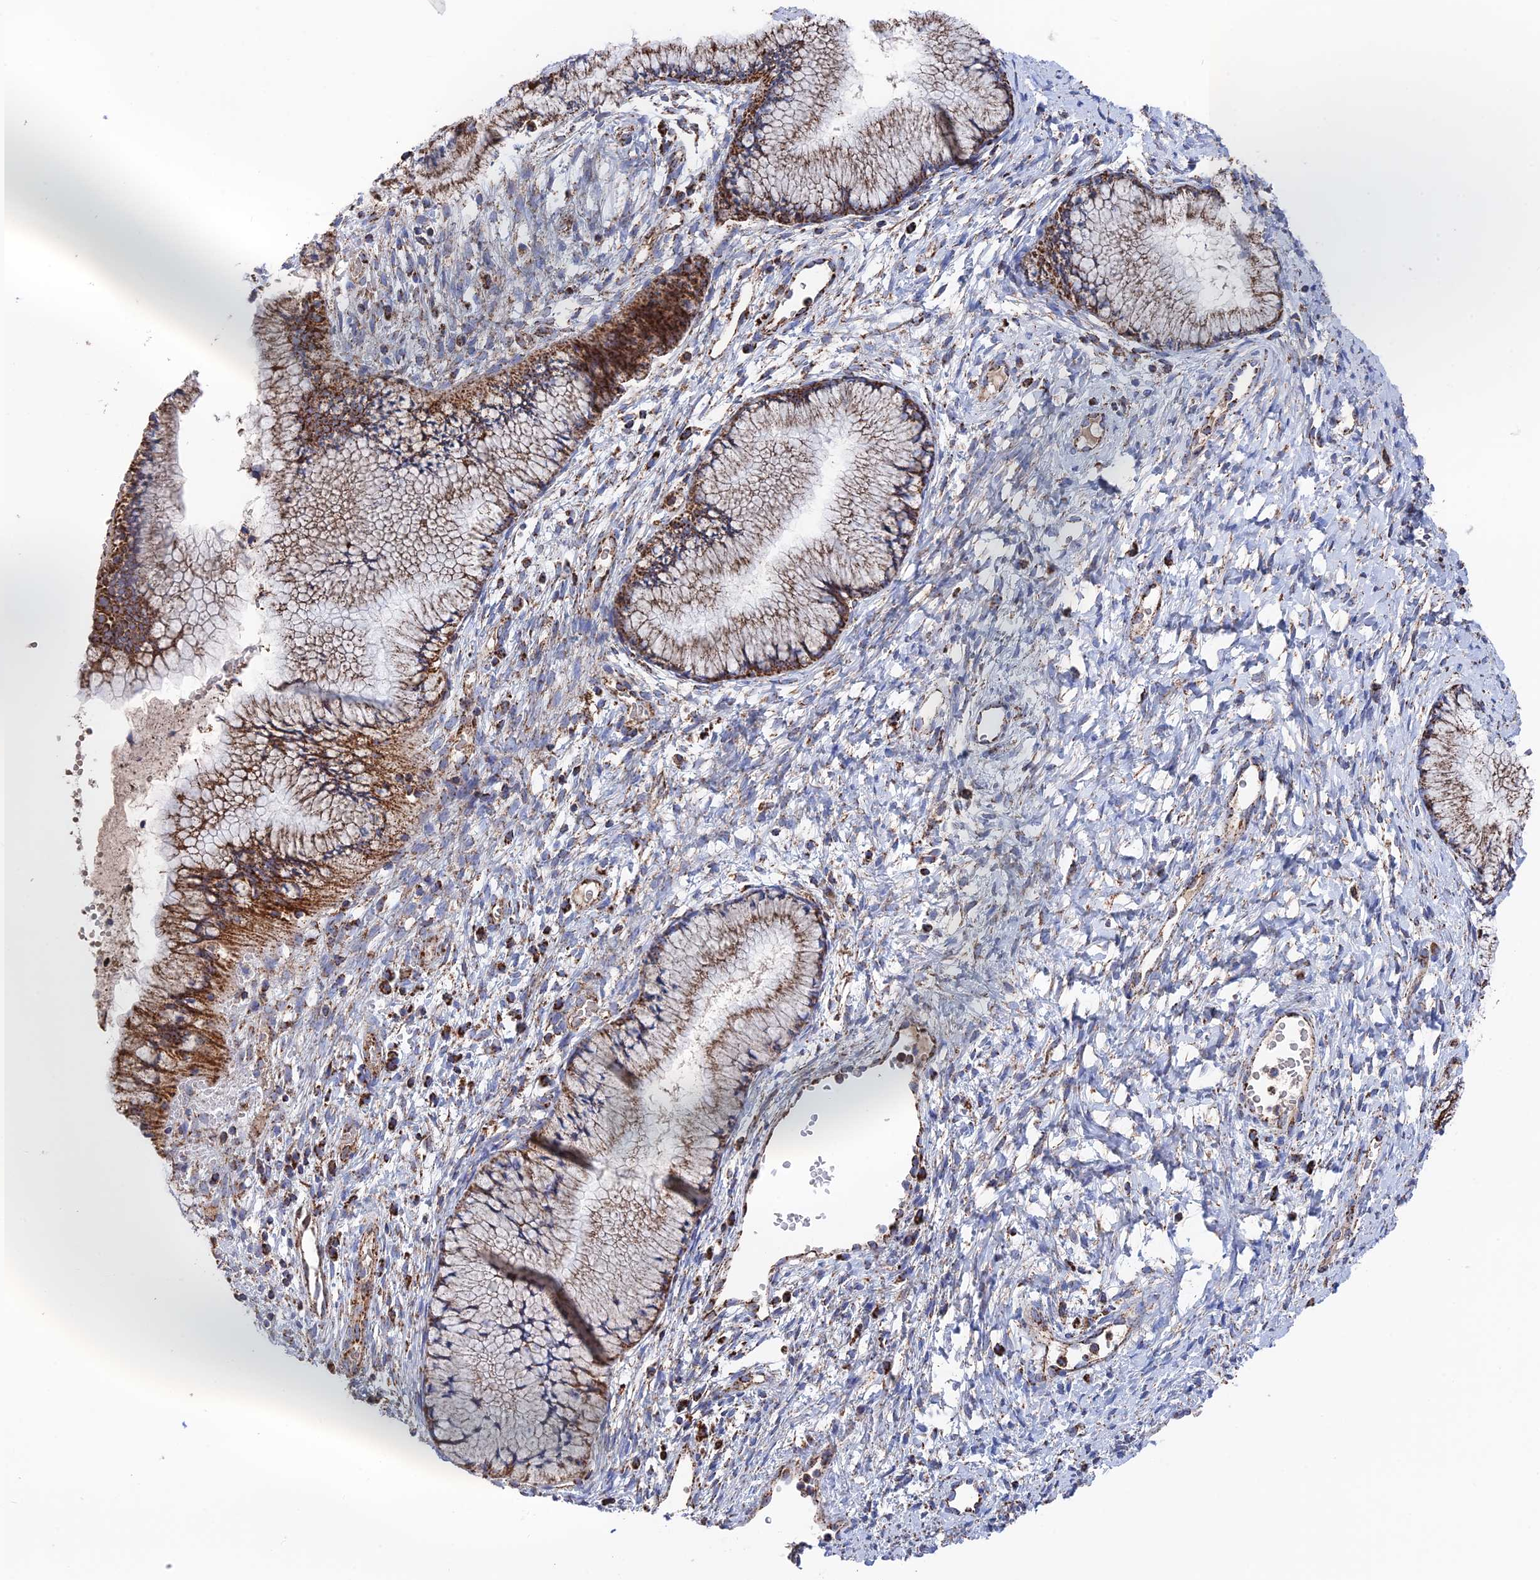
{"staining": {"intensity": "strong", "quantity": "25%-75%", "location": "cytoplasmic/membranous"}, "tissue": "cervix", "cell_type": "Glandular cells", "image_type": "normal", "snomed": [{"axis": "morphology", "description": "Normal tissue, NOS"}, {"axis": "topography", "description": "Cervix"}], "caption": "This is an image of IHC staining of benign cervix, which shows strong staining in the cytoplasmic/membranous of glandular cells.", "gene": "HAUS8", "patient": {"sex": "female", "age": 42}}